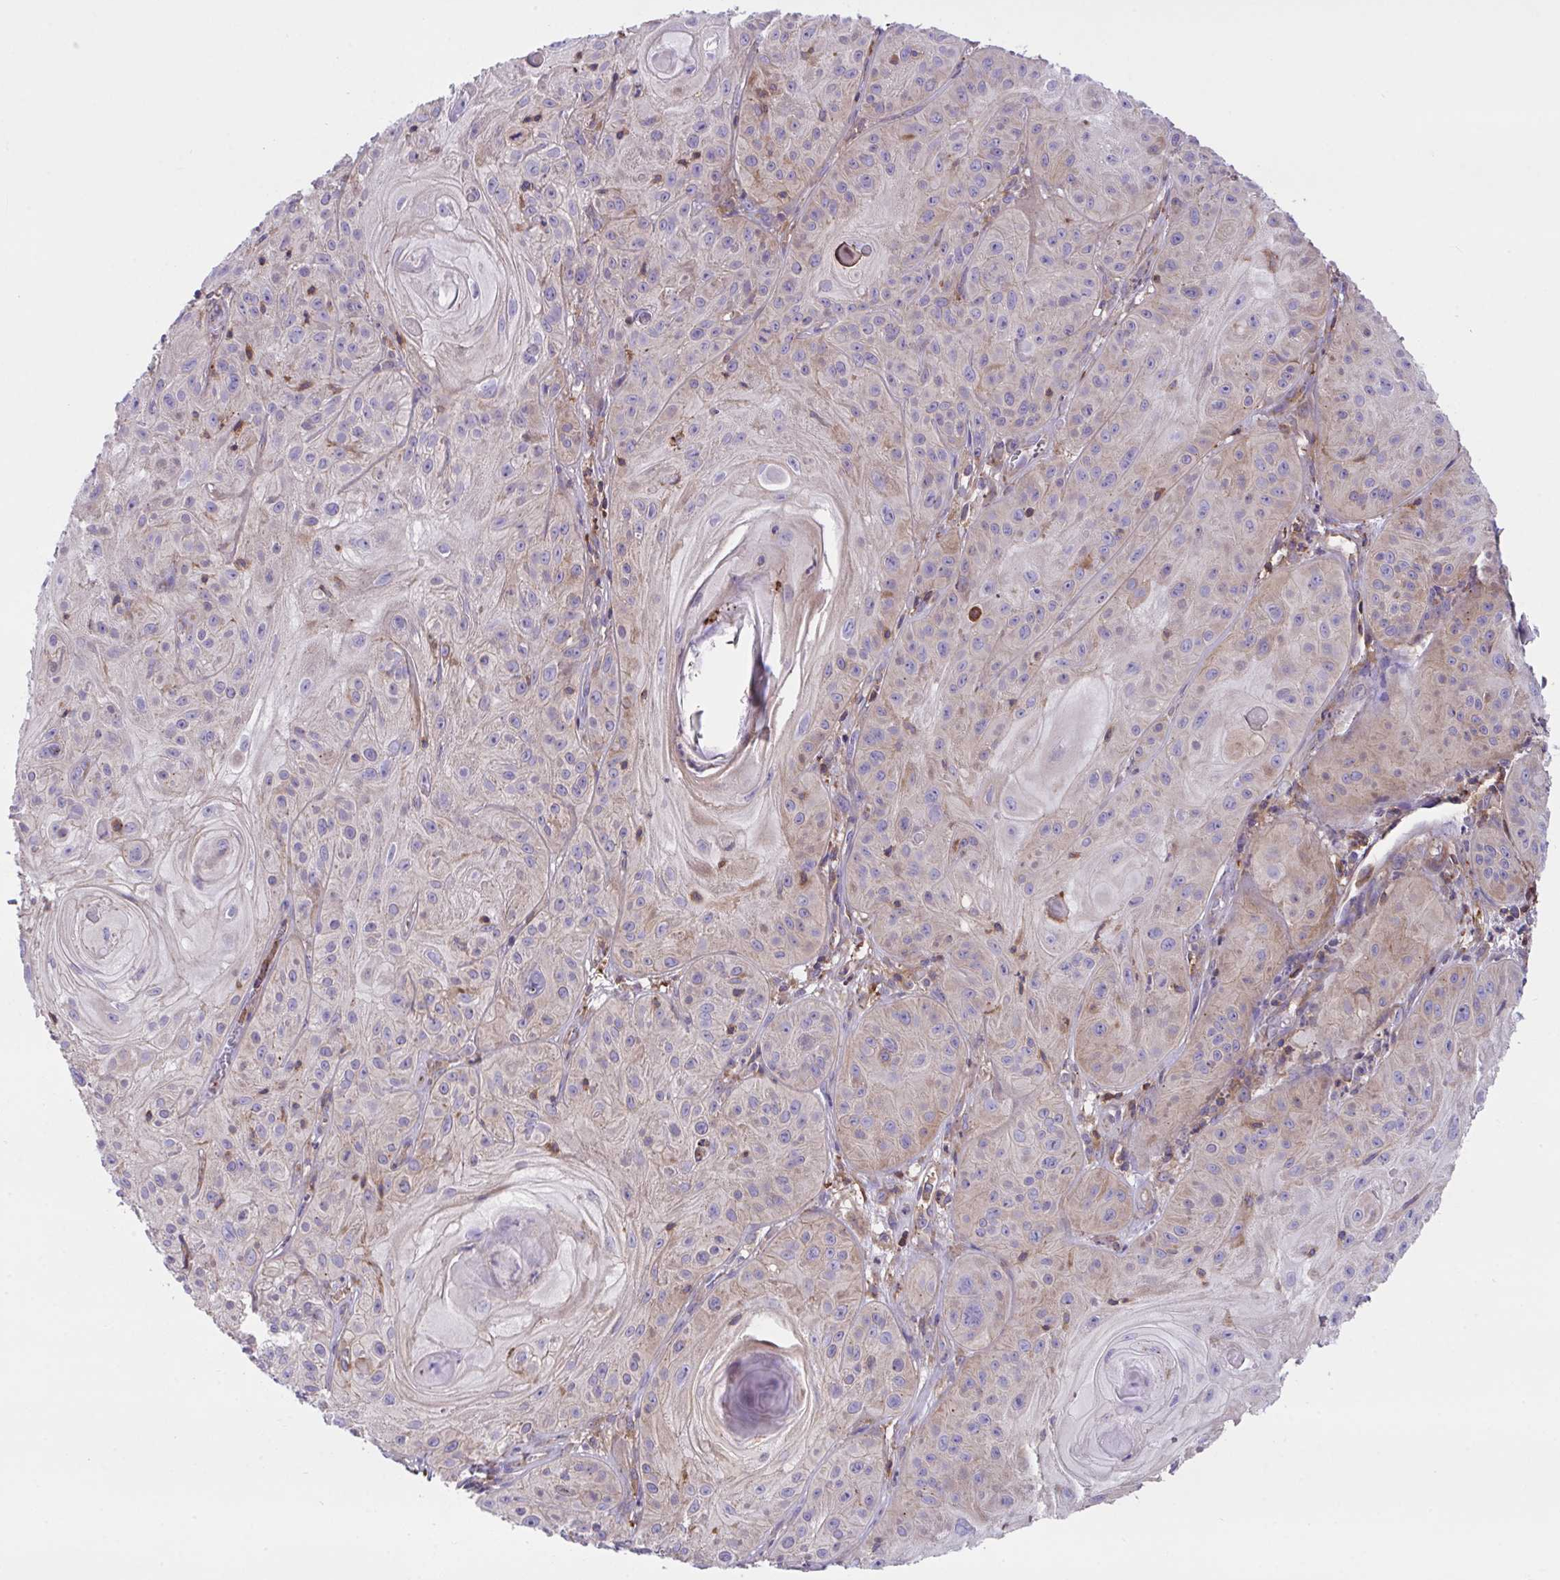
{"staining": {"intensity": "weak", "quantity": "25%-75%", "location": "cytoplasmic/membranous"}, "tissue": "skin cancer", "cell_type": "Tumor cells", "image_type": "cancer", "snomed": [{"axis": "morphology", "description": "Squamous cell carcinoma, NOS"}, {"axis": "topography", "description": "Skin"}], "caption": "DAB (3,3'-diaminobenzidine) immunohistochemical staining of human skin squamous cell carcinoma shows weak cytoplasmic/membranous protein expression in approximately 25%-75% of tumor cells.", "gene": "PPIH", "patient": {"sex": "male", "age": 85}}